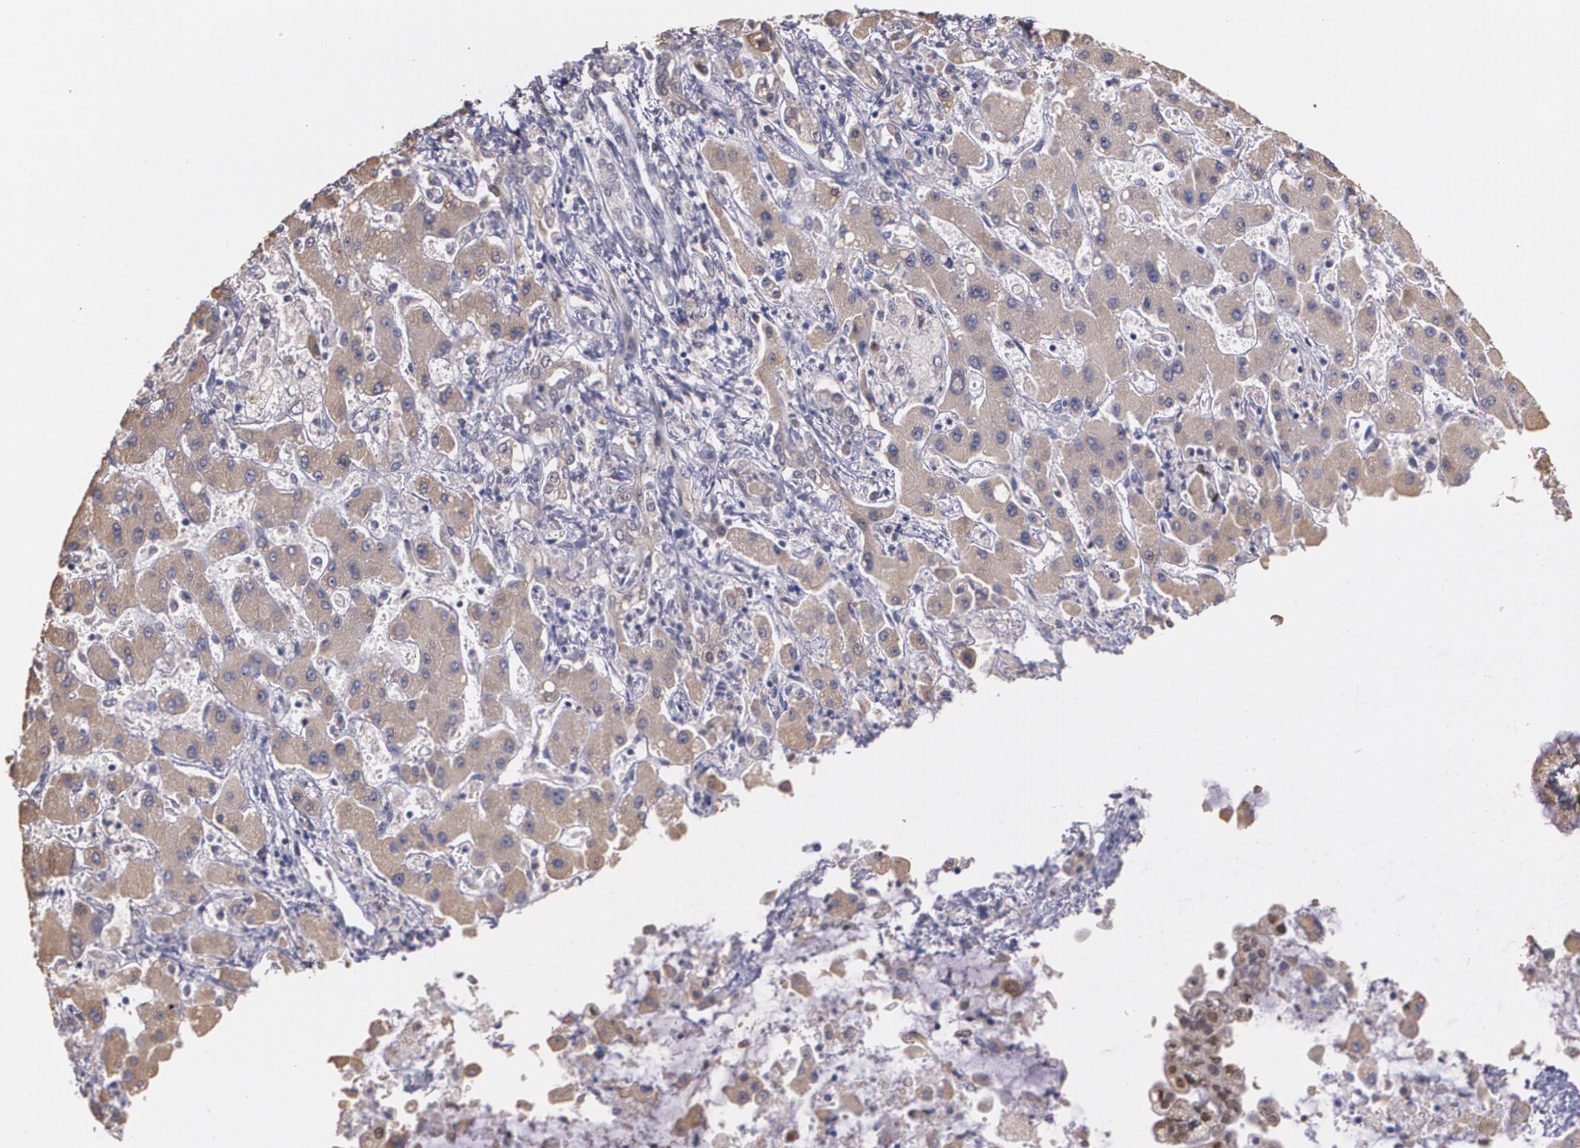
{"staining": {"intensity": "moderate", "quantity": ">75%", "location": "cytoplasmic/membranous"}, "tissue": "liver cancer", "cell_type": "Tumor cells", "image_type": "cancer", "snomed": [{"axis": "morphology", "description": "Cholangiocarcinoma"}, {"axis": "topography", "description": "Liver"}], "caption": "This photomicrograph reveals cholangiocarcinoma (liver) stained with IHC to label a protein in brown. The cytoplasmic/membranous of tumor cells show moderate positivity for the protein. Nuclei are counter-stained blue.", "gene": "ATF3", "patient": {"sex": "male", "age": 50}}